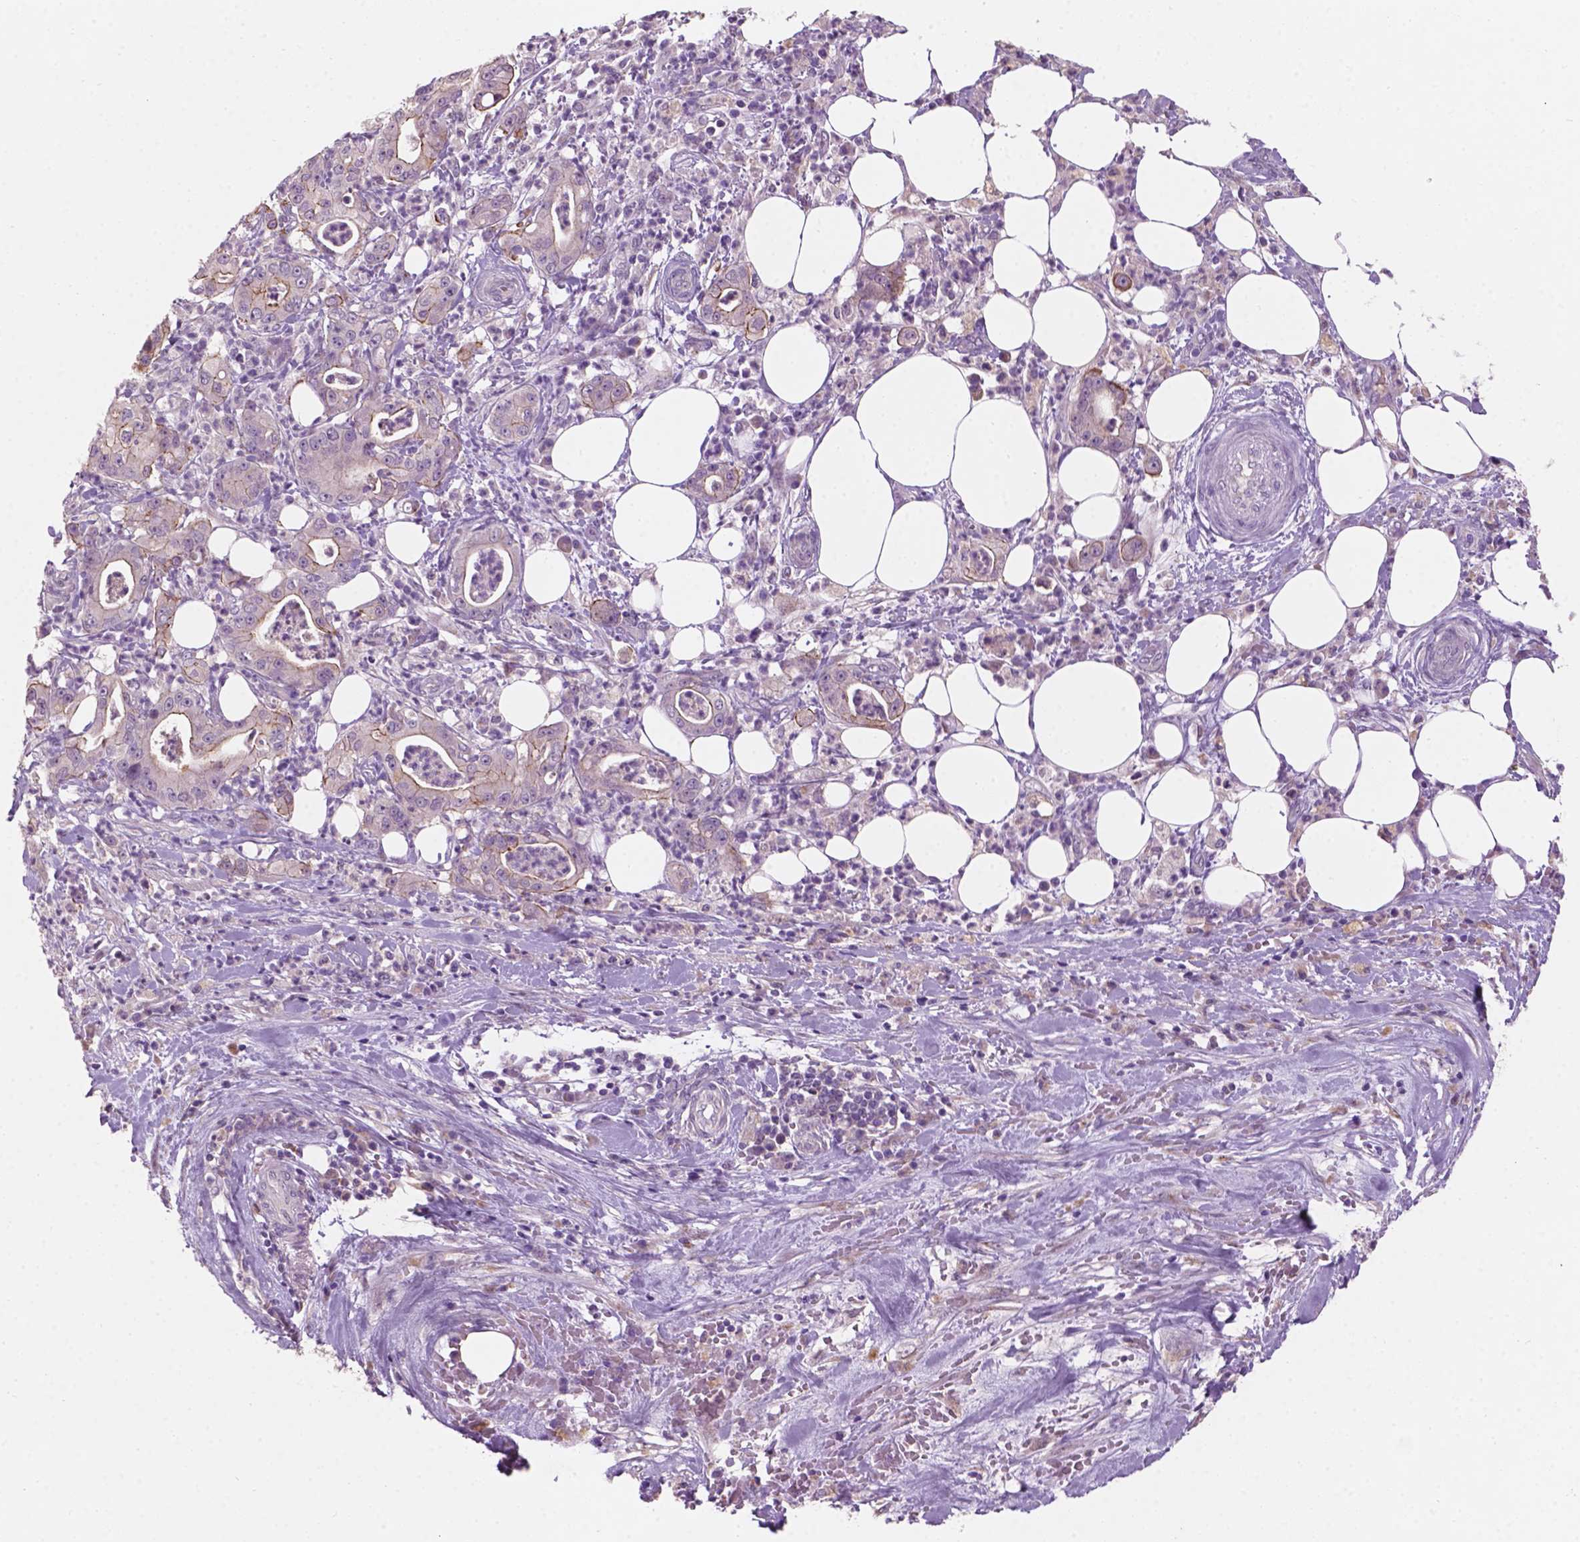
{"staining": {"intensity": "moderate", "quantity": "<25%", "location": "cytoplasmic/membranous"}, "tissue": "pancreatic cancer", "cell_type": "Tumor cells", "image_type": "cancer", "snomed": [{"axis": "morphology", "description": "Adenocarcinoma, NOS"}, {"axis": "topography", "description": "Pancreas"}], "caption": "Immunohistochemical staining of human adenocarcinoma (pancreatic) displays low levels of moderate cytoplasmic/membranous protein expression in approximately <25% of tumor cells.", "gene": "GXYLT2", "patient": {"sex": "male", "age": 71}}